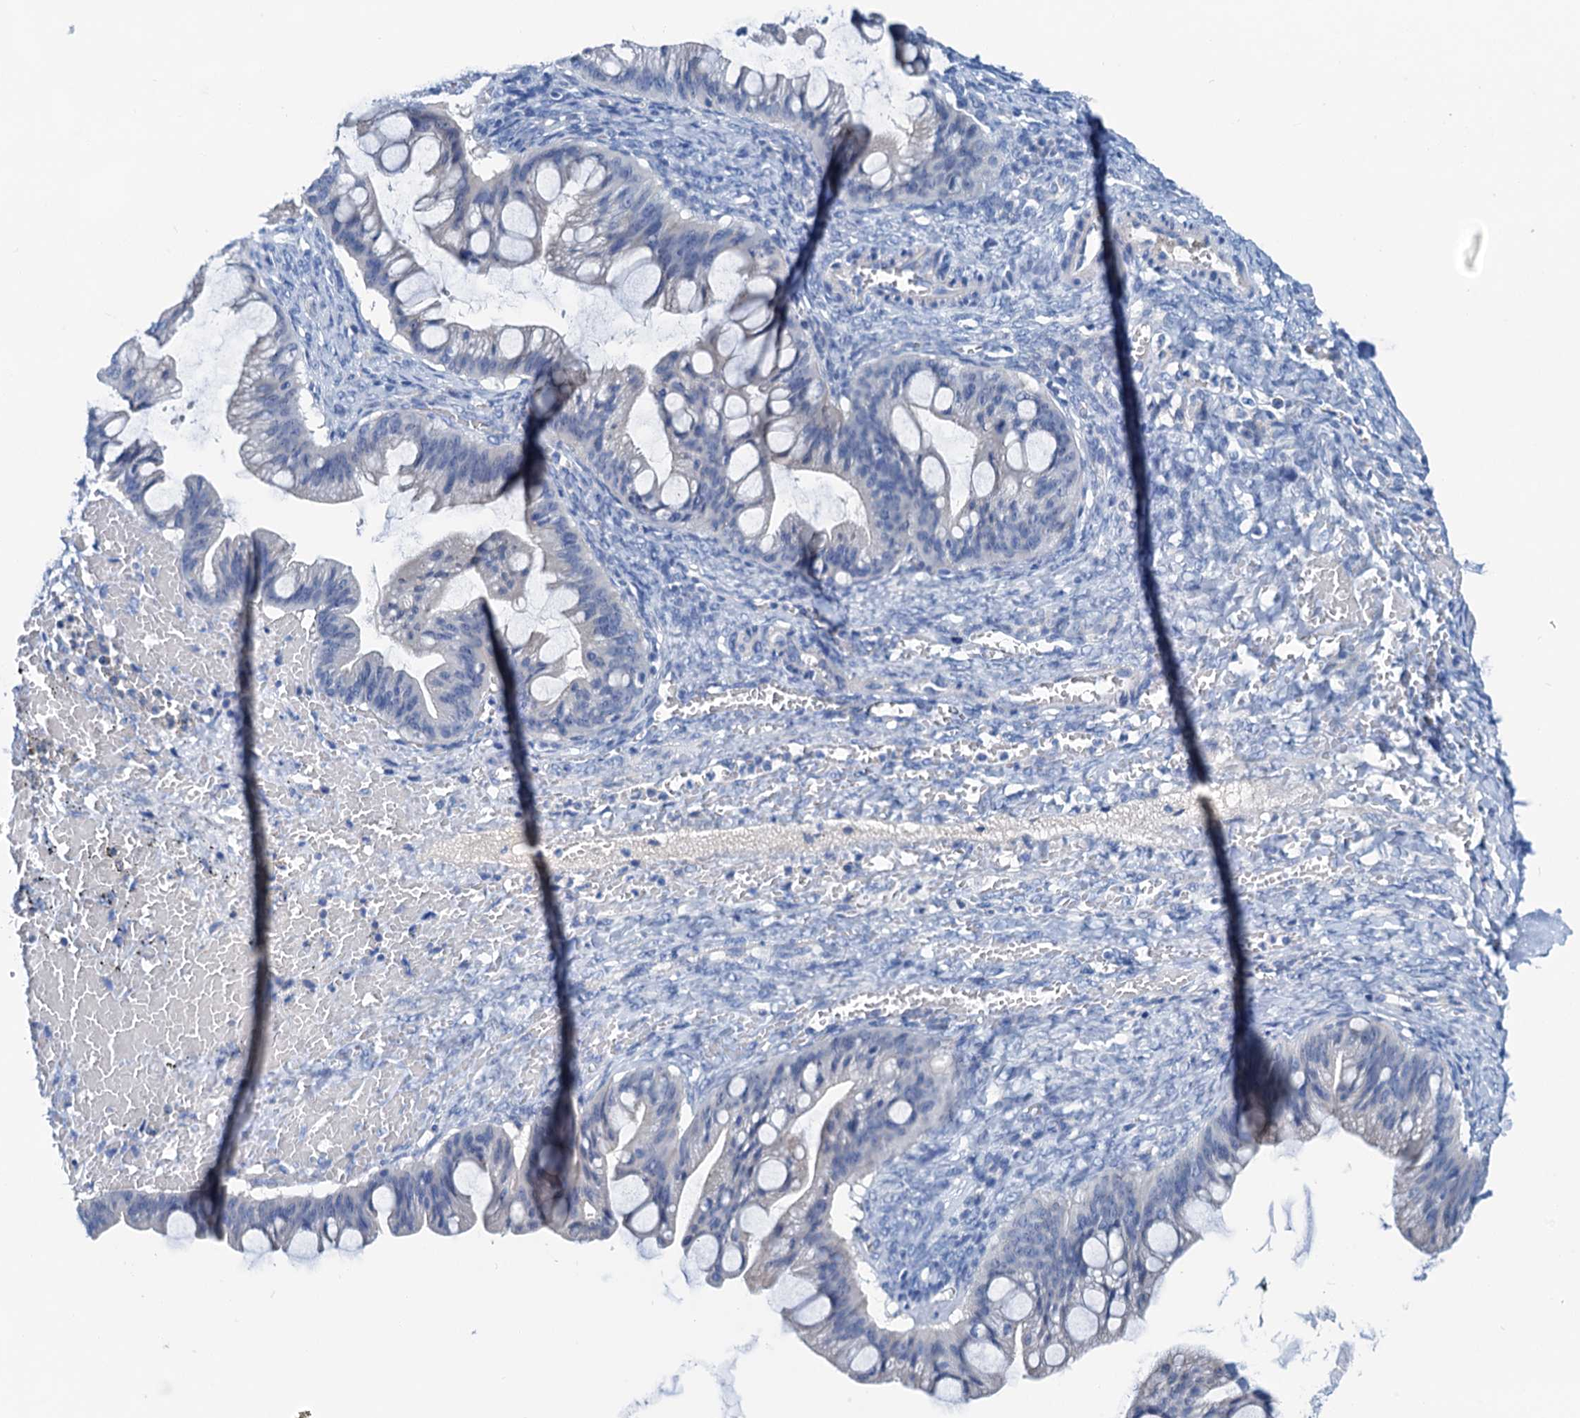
{"staining": {"intensity": "negative", "quantity": "none", "location": "none"}, "tissue": "ovarian cancer", "cell_type": "Tumor cells", "image_type": "cancer", "snomed": [{"axis": "morphology", "description": "Cystadenocarcinoma, mucinous, NOS"}, {"axis": "topography", "description": "Ovary"}], "caption": "Immunohistochemistry (IHC) of mucinous cystadenocarcinoma (ovarian) demonstrates no positivity in tumor cells.", "gene": "KNDC1", "patient": {"sex": "female", "age": 73}}